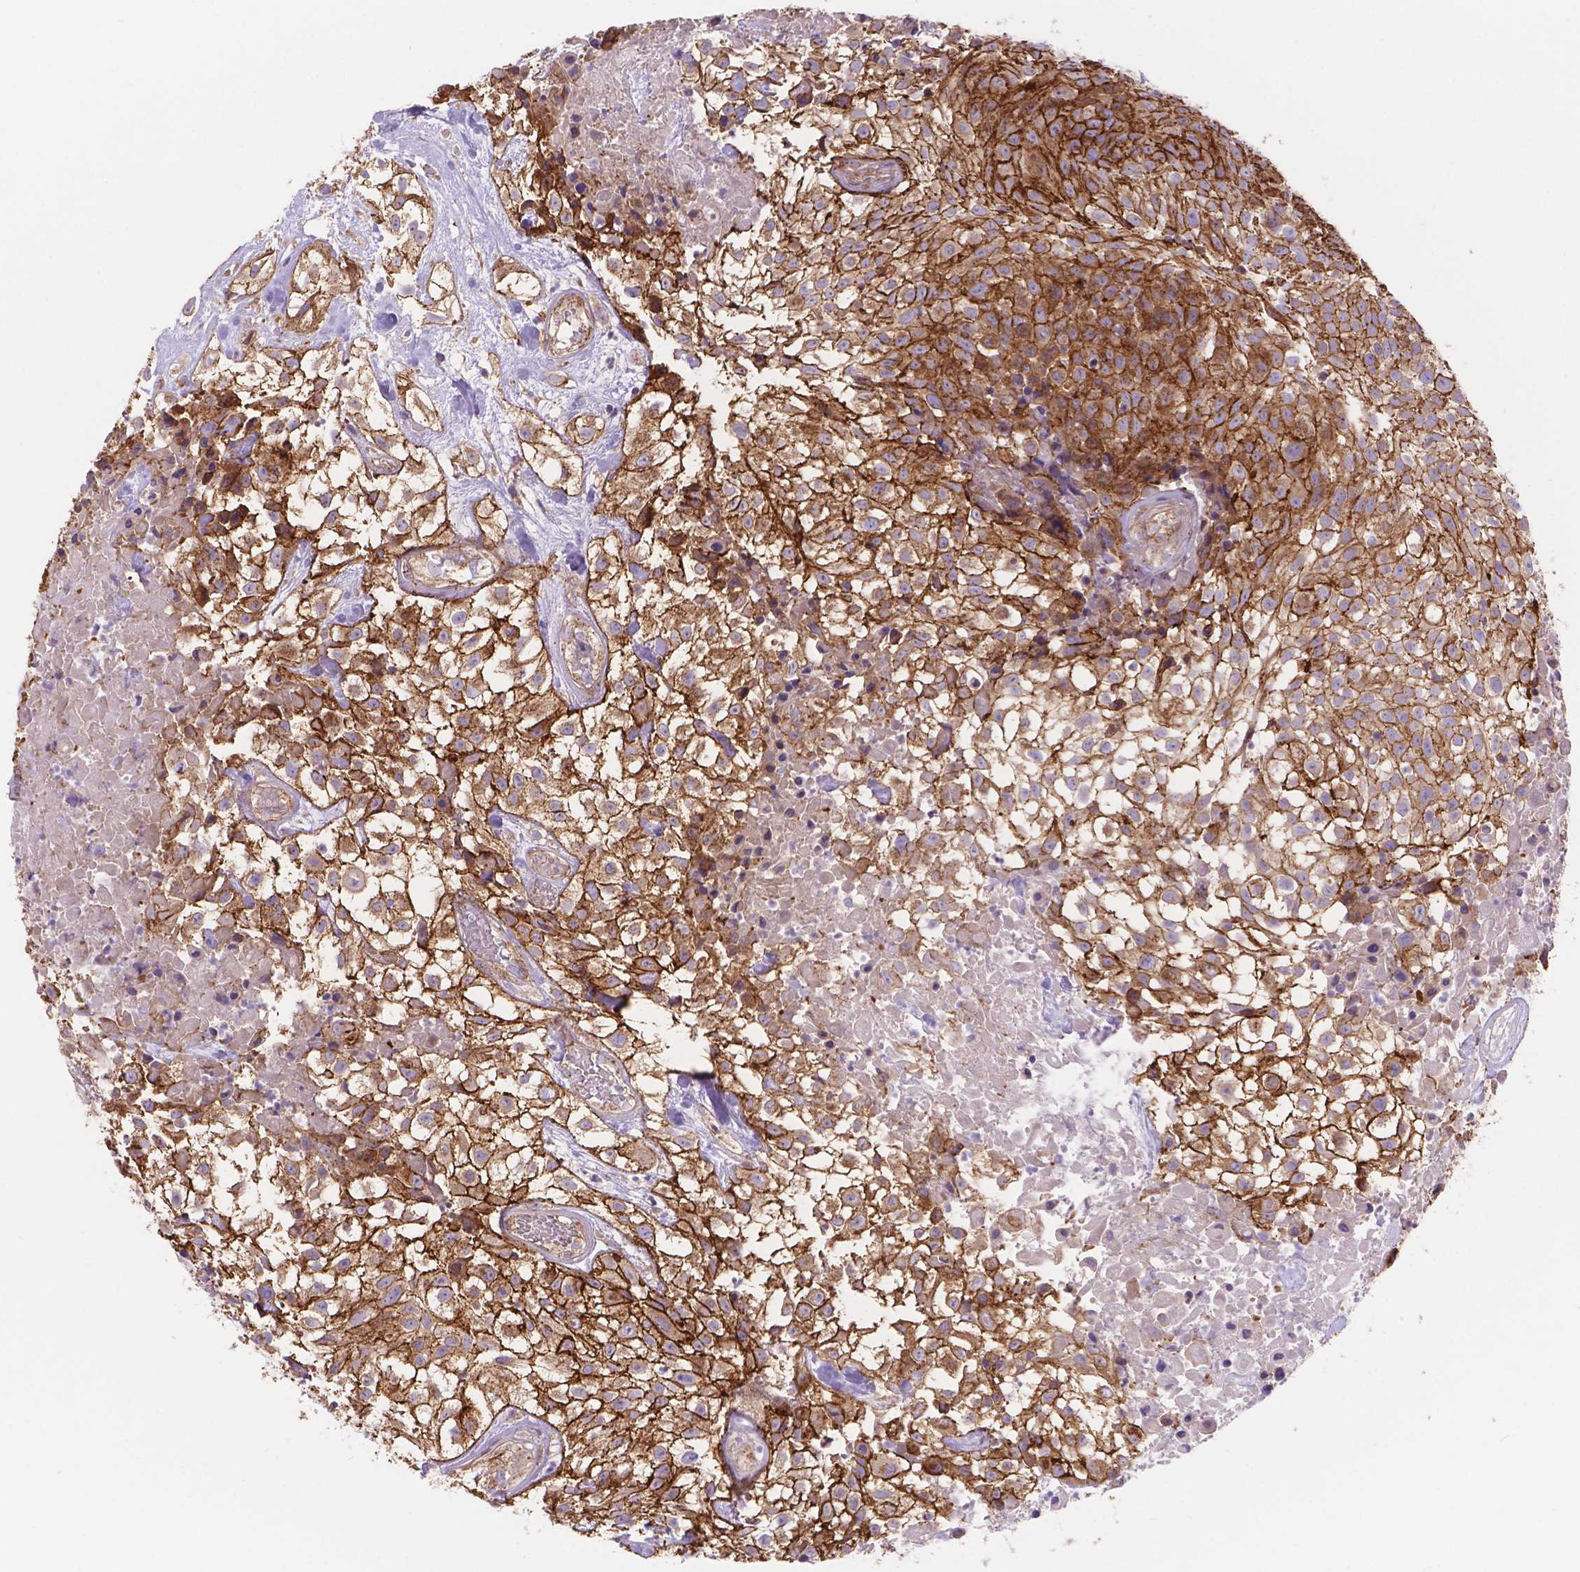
{"staining": {"intensity": "strong", "quantity": ">75%", "location": "cytoplasmic/membranous"}, "tissue": "urothelial cancer", "cell_type": "Tumor cells", "image_type": "cancer", "snomed": [{"axis": "morphology", "description": "Urothelial carcinoma, High grade"}, {"axis": "topography", "description": "Urinary bladder"}], "caption": "A high-resolution micrograph shows immunohistochemistry (IHC) staining of urothelial cancer, which exhibits strong cytoplasmic/membranous staining in approximately >75% of tumor cells. The staining is performed using DAB (3,3'-diaminobenzidine) brown chromogen to label protein expression. The nuclei are counter-stained blue using hematoxylin.", "gene": "AK3", "patient": {"sex": "male", "age": 56}}